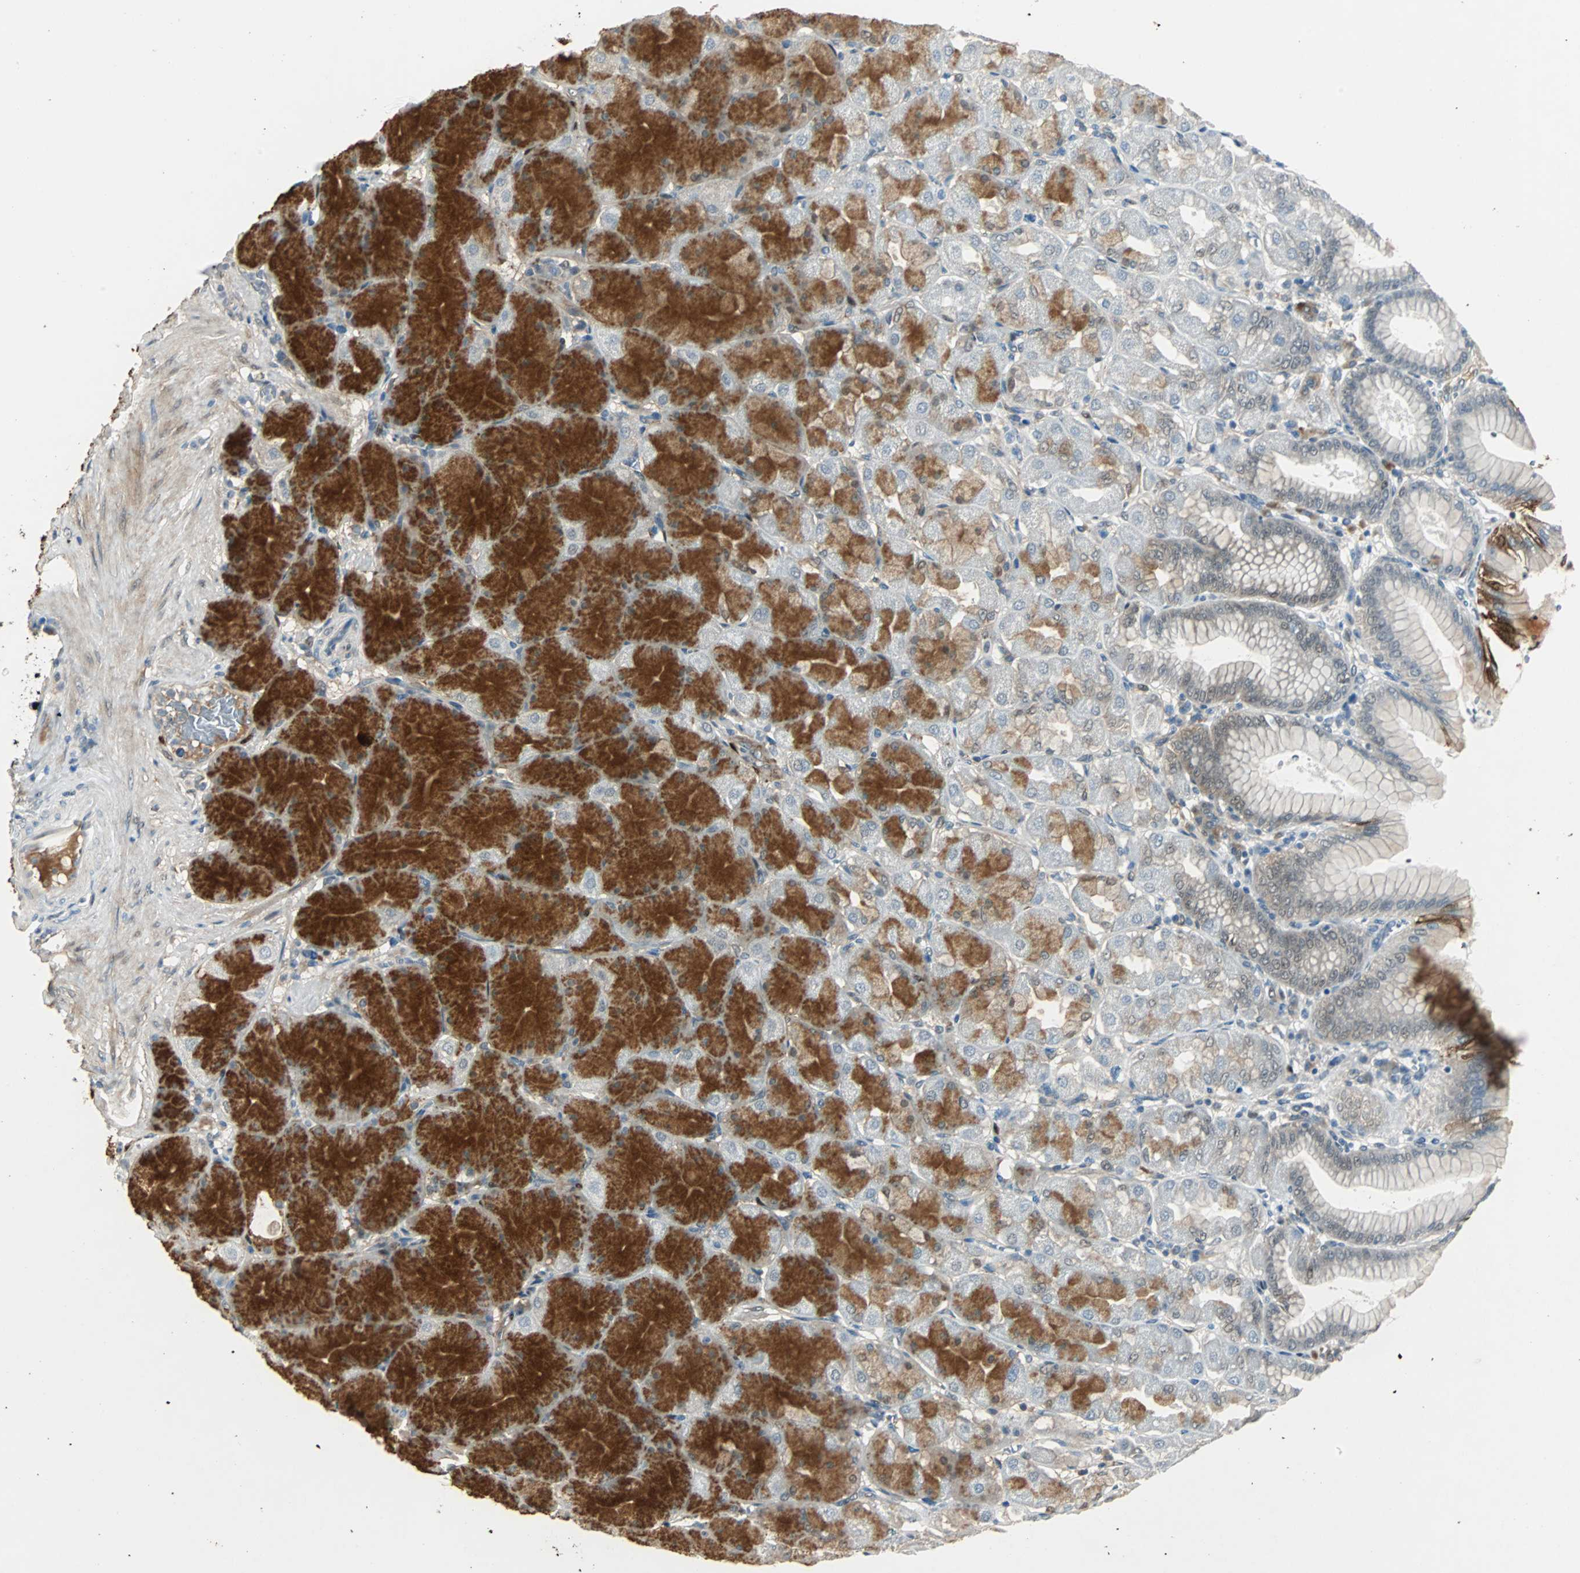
{"staining": {"intensity": "strong", "quantity": ">75%", "location": "cytoplasmic/membranous"}, "tissue": "stomach", "cell_type": "Glandular cells", "image_type": "normal", "snomed": [{"axis": "morphology", "description": "Normal tissue, NOS"}, {"axis": "topography", "description": "Stomach, upper"}], "caption": "Brown immunohistochemical staining in benign stomach displays strong cytoplasmic/membranous staining in about >75% of glandular cells.", "gene": "FHL2", "patient": {"sex": "female", "age": 56}}